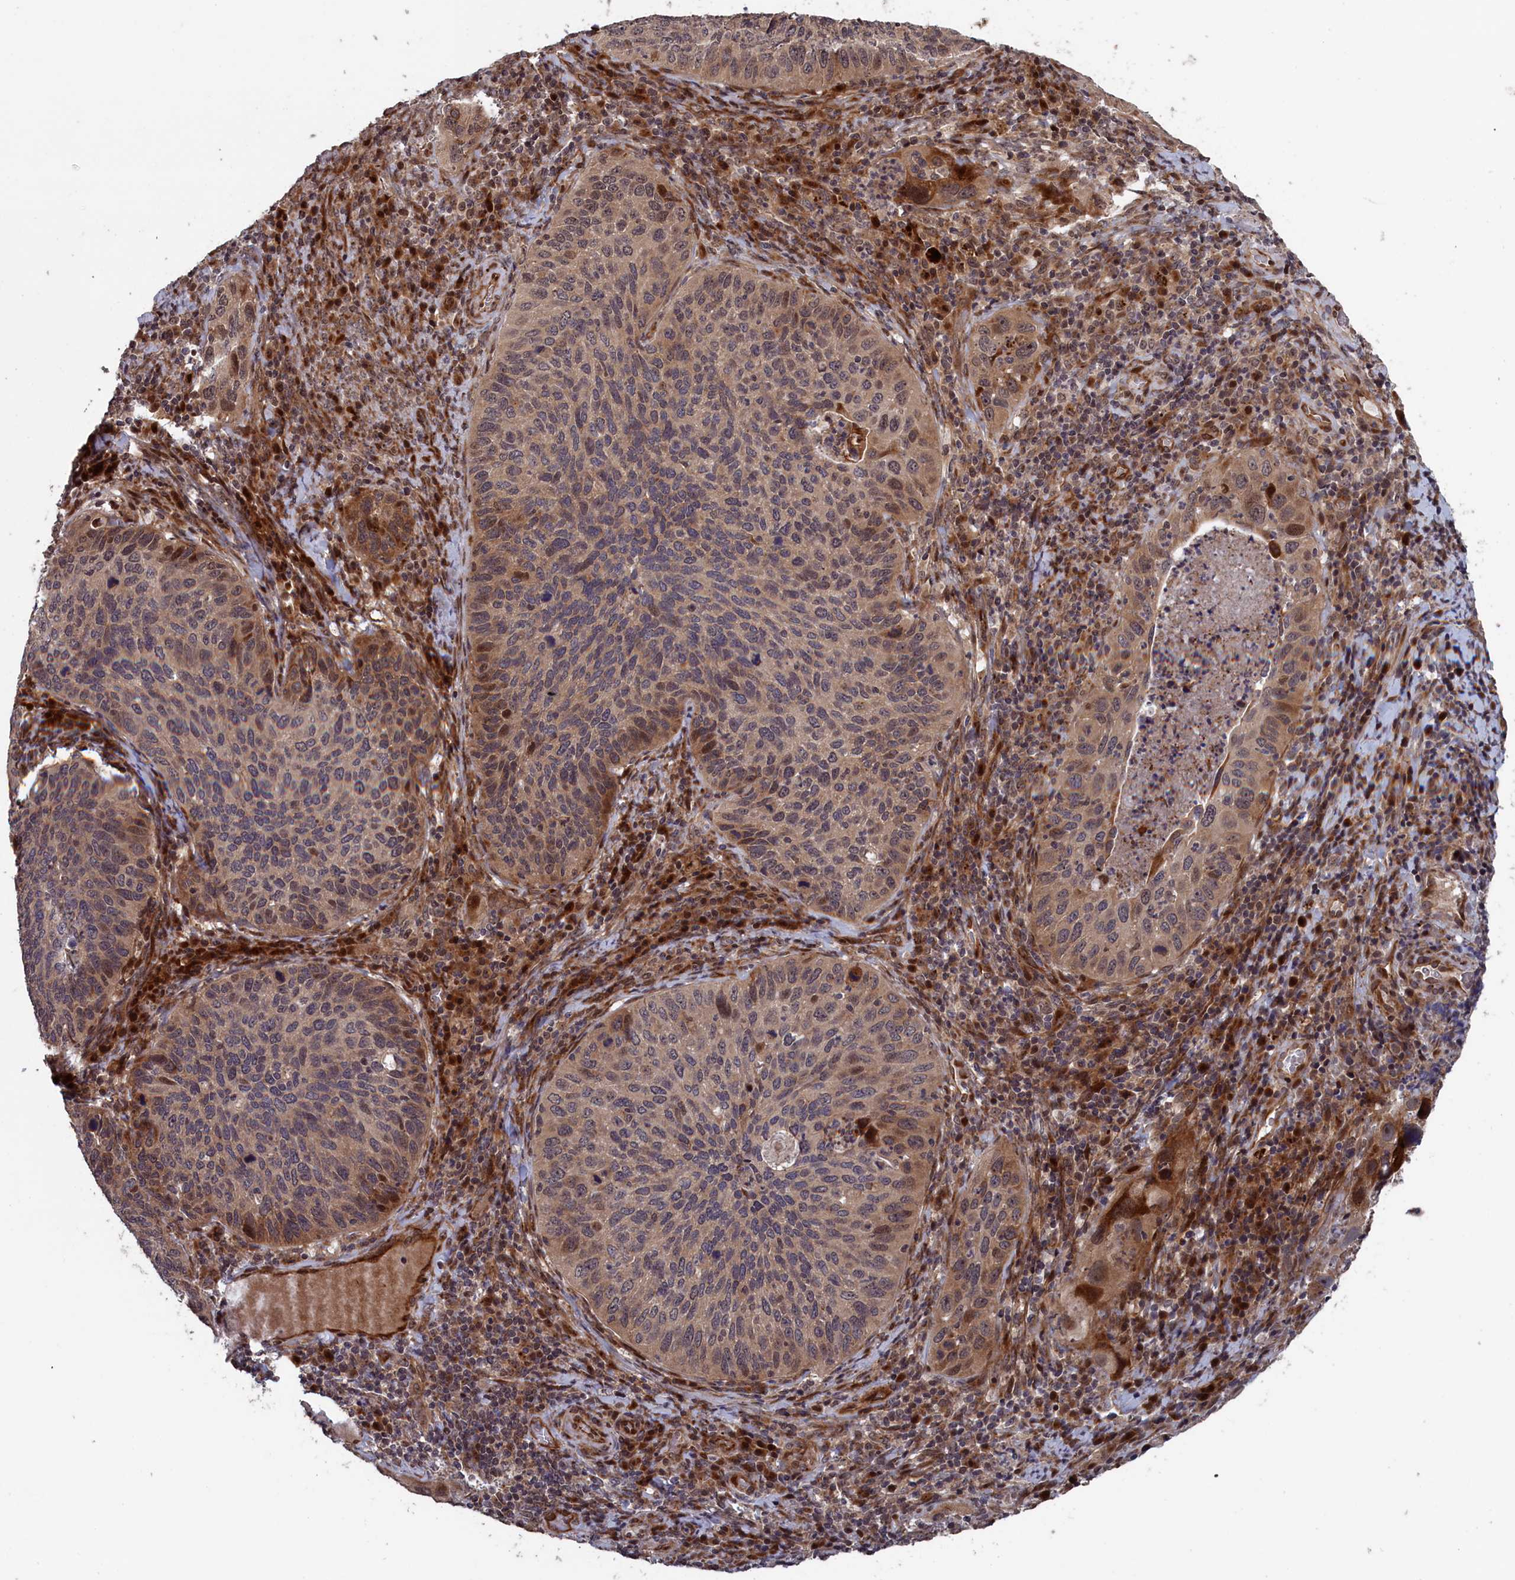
{"staining": {"intensity": "moderate", "quantity": "<25%", "location": "cytoplasmic/membranous,nuclear"}, "tissue": "cervical cancer", "cell_type": "Tumor cells", "image_type": "cancer", "snomed": [{"axis": "morphology", "description": "Squamous cell carcinoma, NOS"}, {"axis": "topography", "description": "Cervix"}], "caption": "Moderate cytoplasmic/membranous and nuclear positivity is identified in approximately <25% of tumor cells in squamous cell carcinoma (cervical). Nuclei are stained in blue.", "gene": "LSG1", "patient": {"sex": "female", "age": 38}}